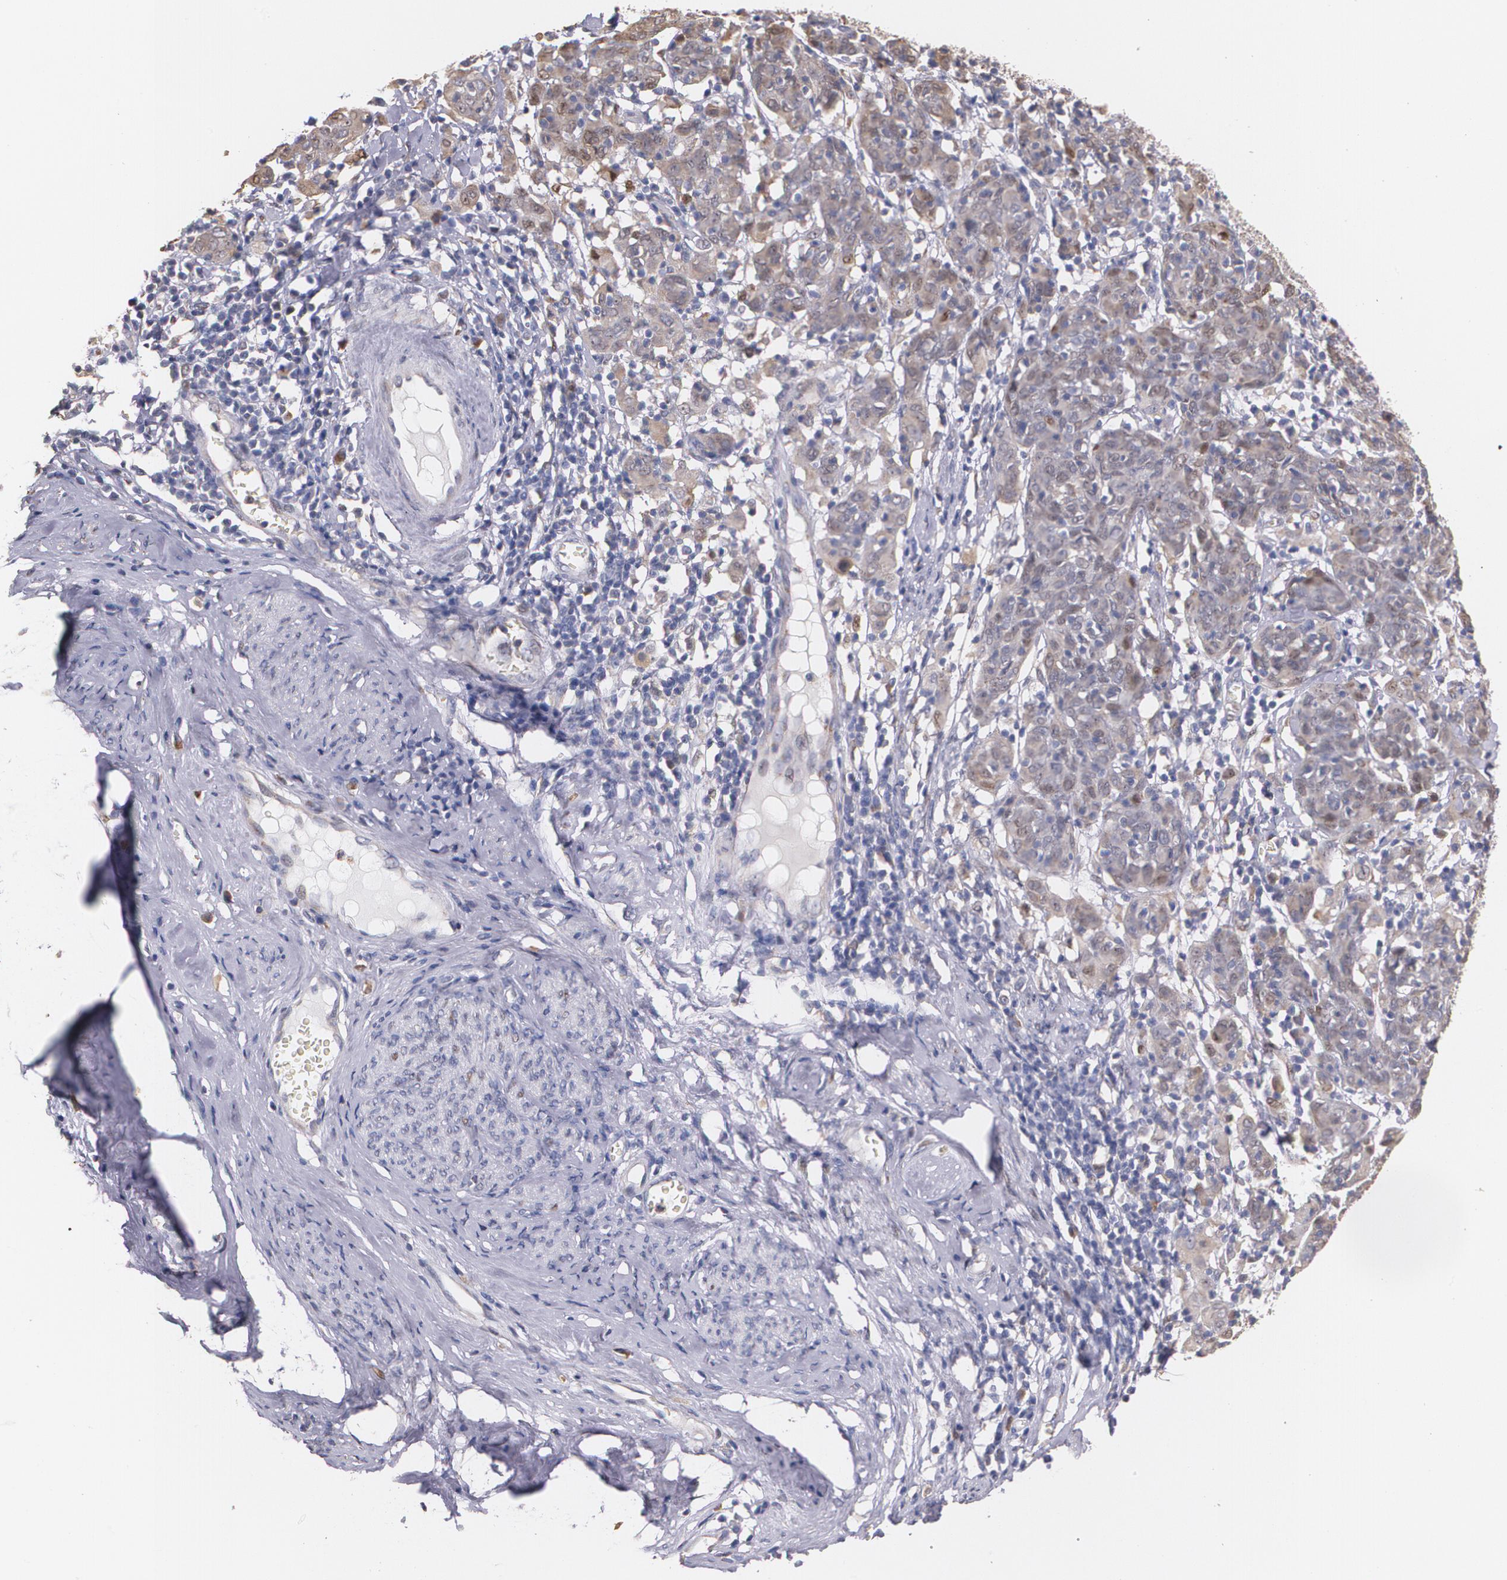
{"staining": {"intensity": "moderate", "quantity": ">75%", "location": "cytoplasmic/membranous"}, "tissue": "cervical cancer", "cell_type": "Tumor cells", "image_type": "cancer", "snomed": [{"axis": "morphology", "description": "Normal tissue, NOS"}, {"axis": "morphology", "description": "Squamous cell carcinoma, NOS"}, {"axis": "topography", "description": "Cervix"}], "caption": "High-power microscopy captured an immunohistochemistry histopathology image of squamous cell carcinoma (cervical), revealing moderate cytoplasmic/membranous positivity in about >75% of tumor cells.", "gene": "ATF3", "patient": {"sex": "female", "age": 67}}